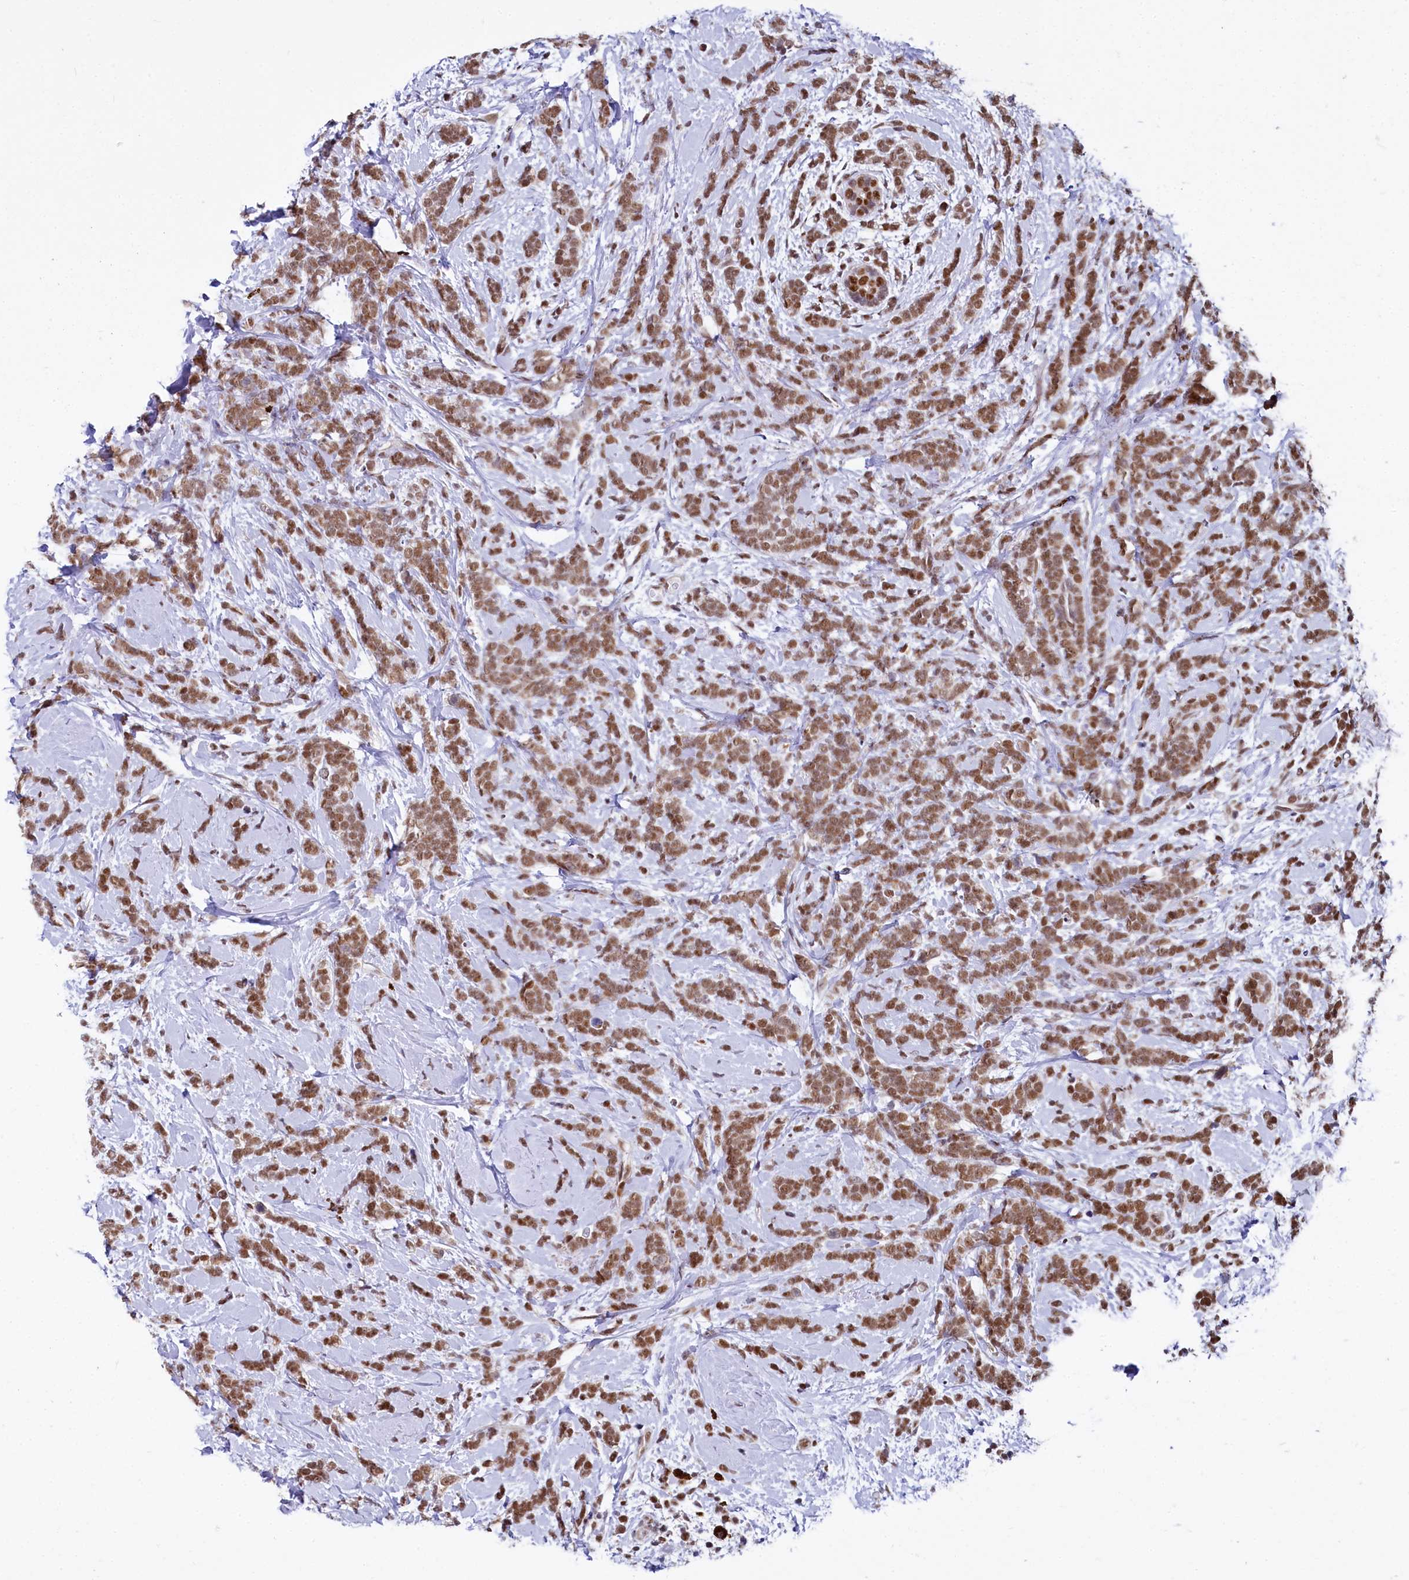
{"staining": {"intensity": "moderate", "quantity": ">75%", "location": "nuclear"}, "tissue": "breast cancer", "cell_type": "Tumor cells", "image_type": "cancer", "snomed": [{"axis": "morphology", "description": "Lobular carcinoma"}, {"axis": "topography", "description": "Breast"}], "caption": "The histopathology image exhibits a brown stain indicating the presence of a protein in the nuclear of tumor cells in breast cancer. Nuclei are stained in blue.", "gene": "MORN3", "patient": {"sex": "female", "age": 58}}